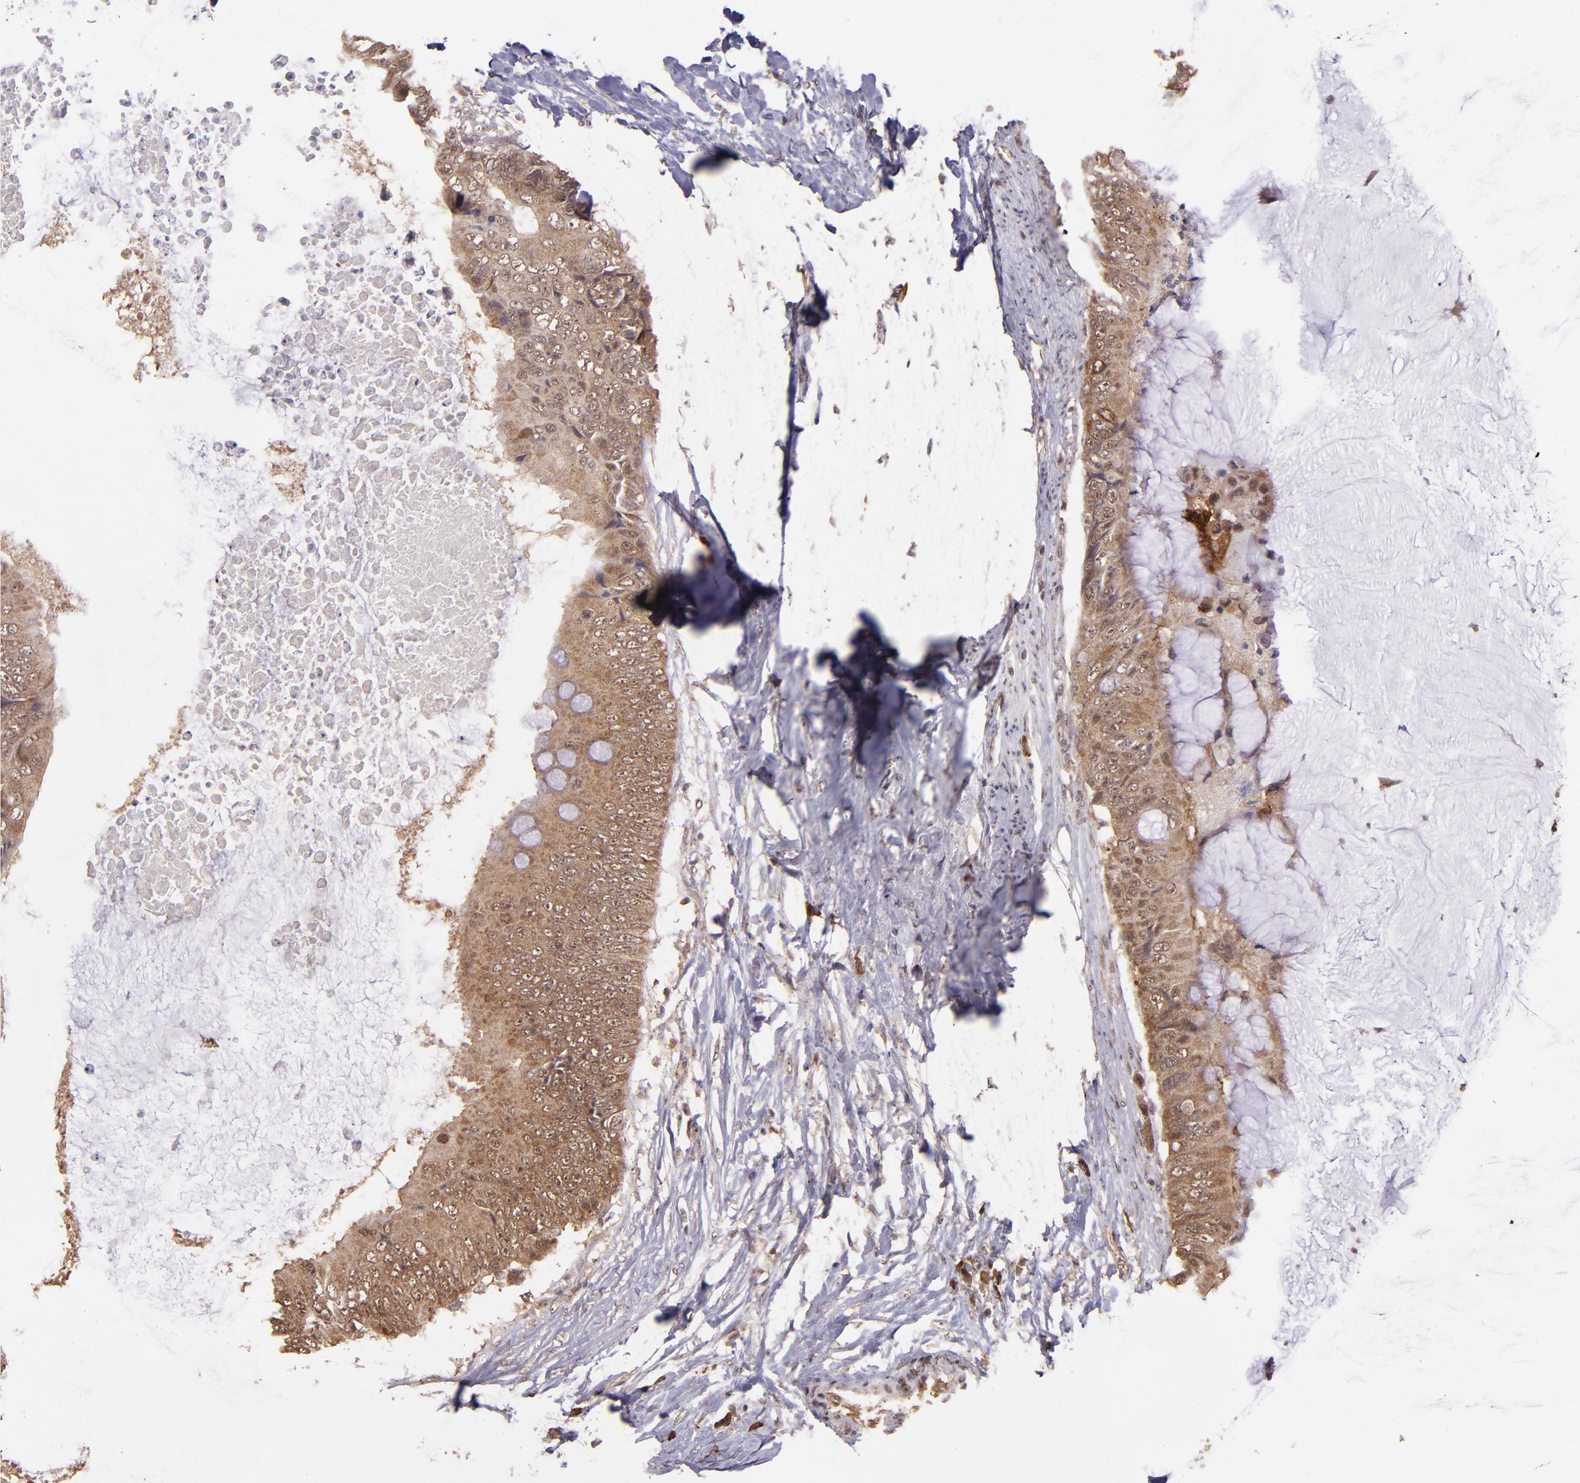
{"staining": {"intensity": "strong", "quantity": ">75%", "location": "cytoplasmic/membranous"}, "tissue": "colorectal cancer", "cell_type": "Tumor cells", "image_type": "cancer", "snomed": [{"axis": "morphology", "description": "Normal tissue, NOS"}, {"axis": "morphology", "description": "Adenocarcinoma, NOS"}, {"axis": "topography", "description": "Rectum"}, {"axis": "topography", "description": "Peripheral nerve tissue"}], "caption": "This is a histology image of immunohistochemistry staining of colorectal cancer (adenocarcinoma), which shows strong positivity in the cytoplasmic/membranous of tumor cells.", "gene": "USP51", "patient": {"sex": "female", "age": 77}}